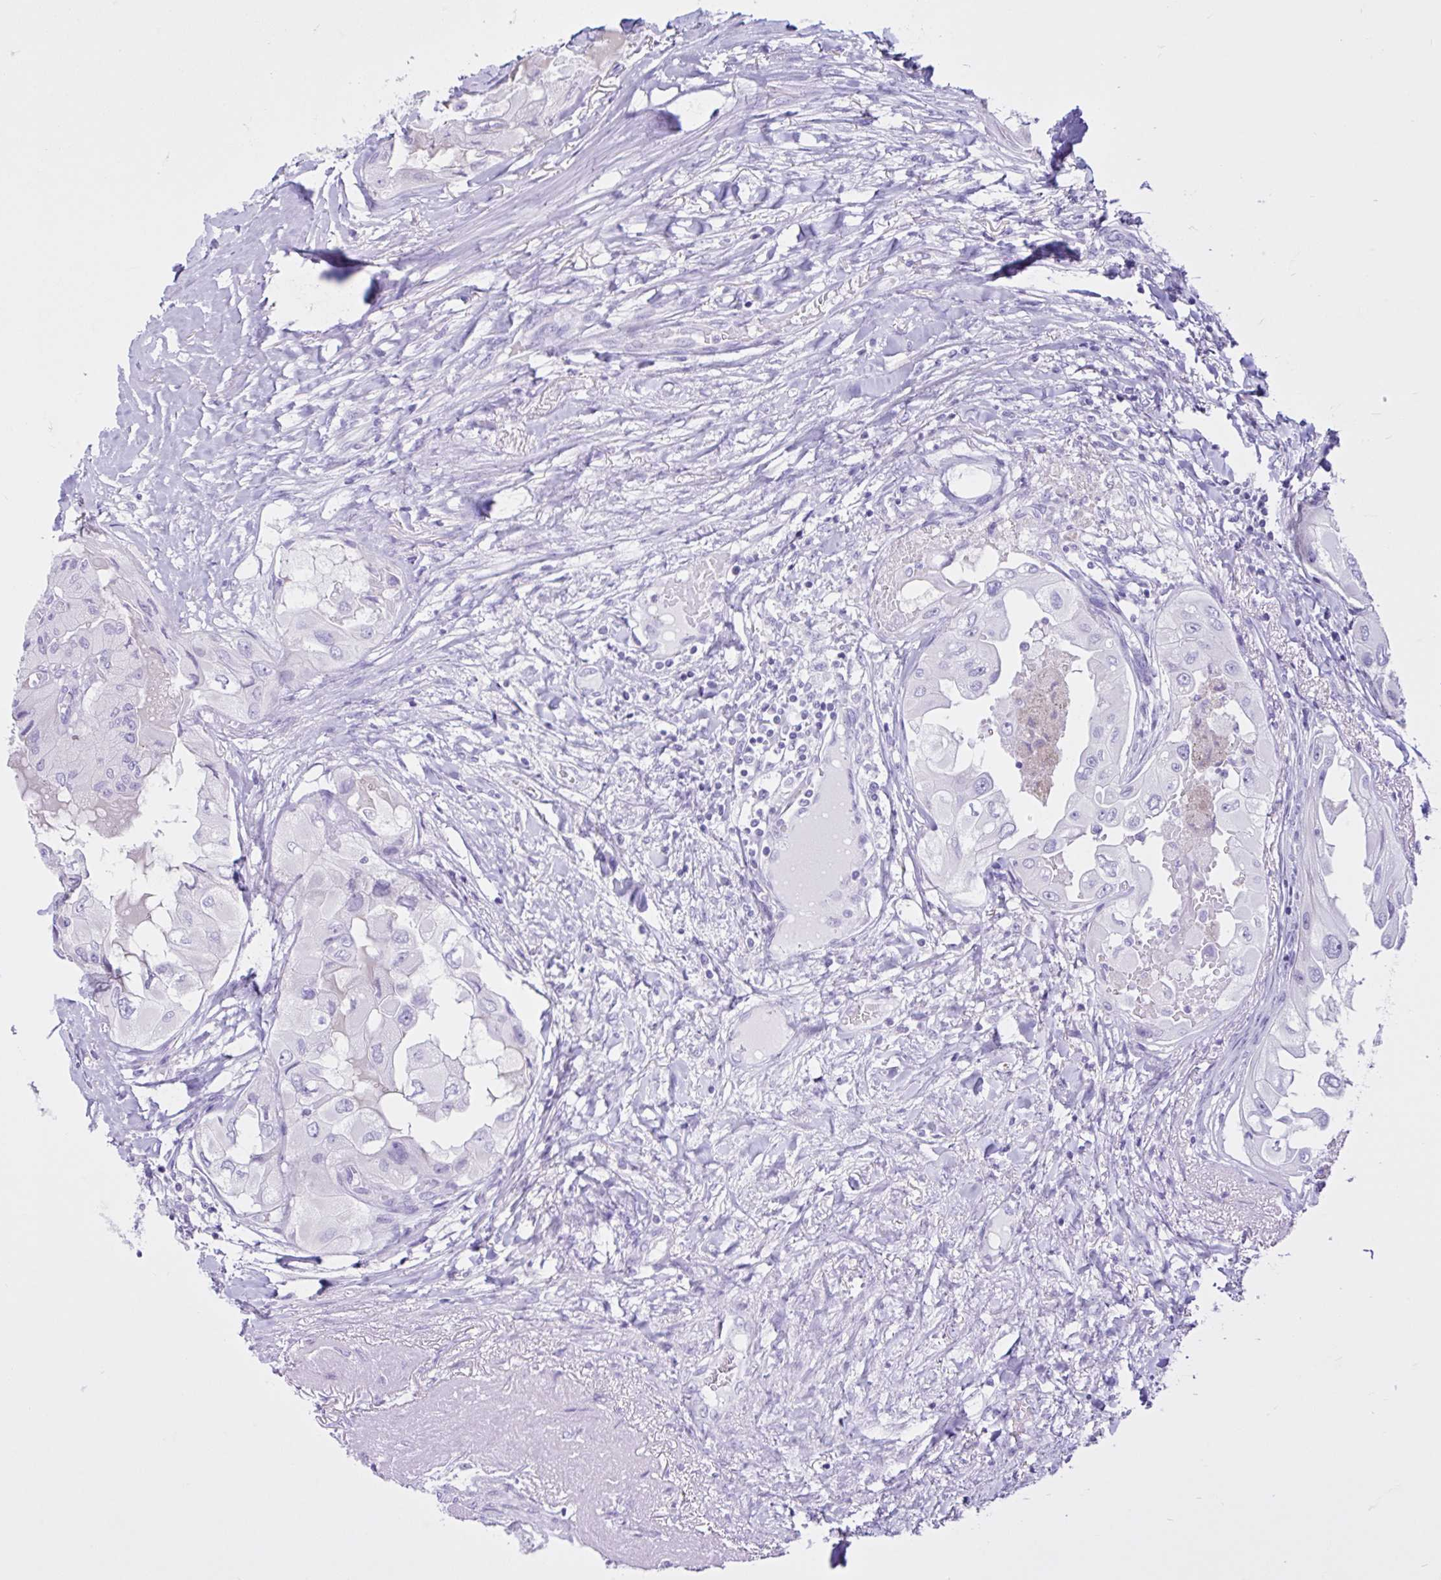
{"staining": {"intensity": "negative", "quantity": "none", "location": "none"}, "tissue": "thyroid cancer", "cell_type": "Tumor cells", "image_type": "cancer", "snomed": [{"axis": "morphology", "description": "Normal tissue, NOS"}, {"axis": "morphology", "description": "Papillary adenocarcinoma, NOS"}, {"axis": "topography", "description": "Thyroid gland"}], "caption": "The IHC image has no significant staining in tumor cells of thyroid papillary adenocarcinoma tissue. (Brightfield microscopy of DAB (3,3'-diaminobenzidine) immunohistochemistry (IHC) at high magnification).", "gene": "CYP19A1", "patient": {"sex": "female", "age": 59}}